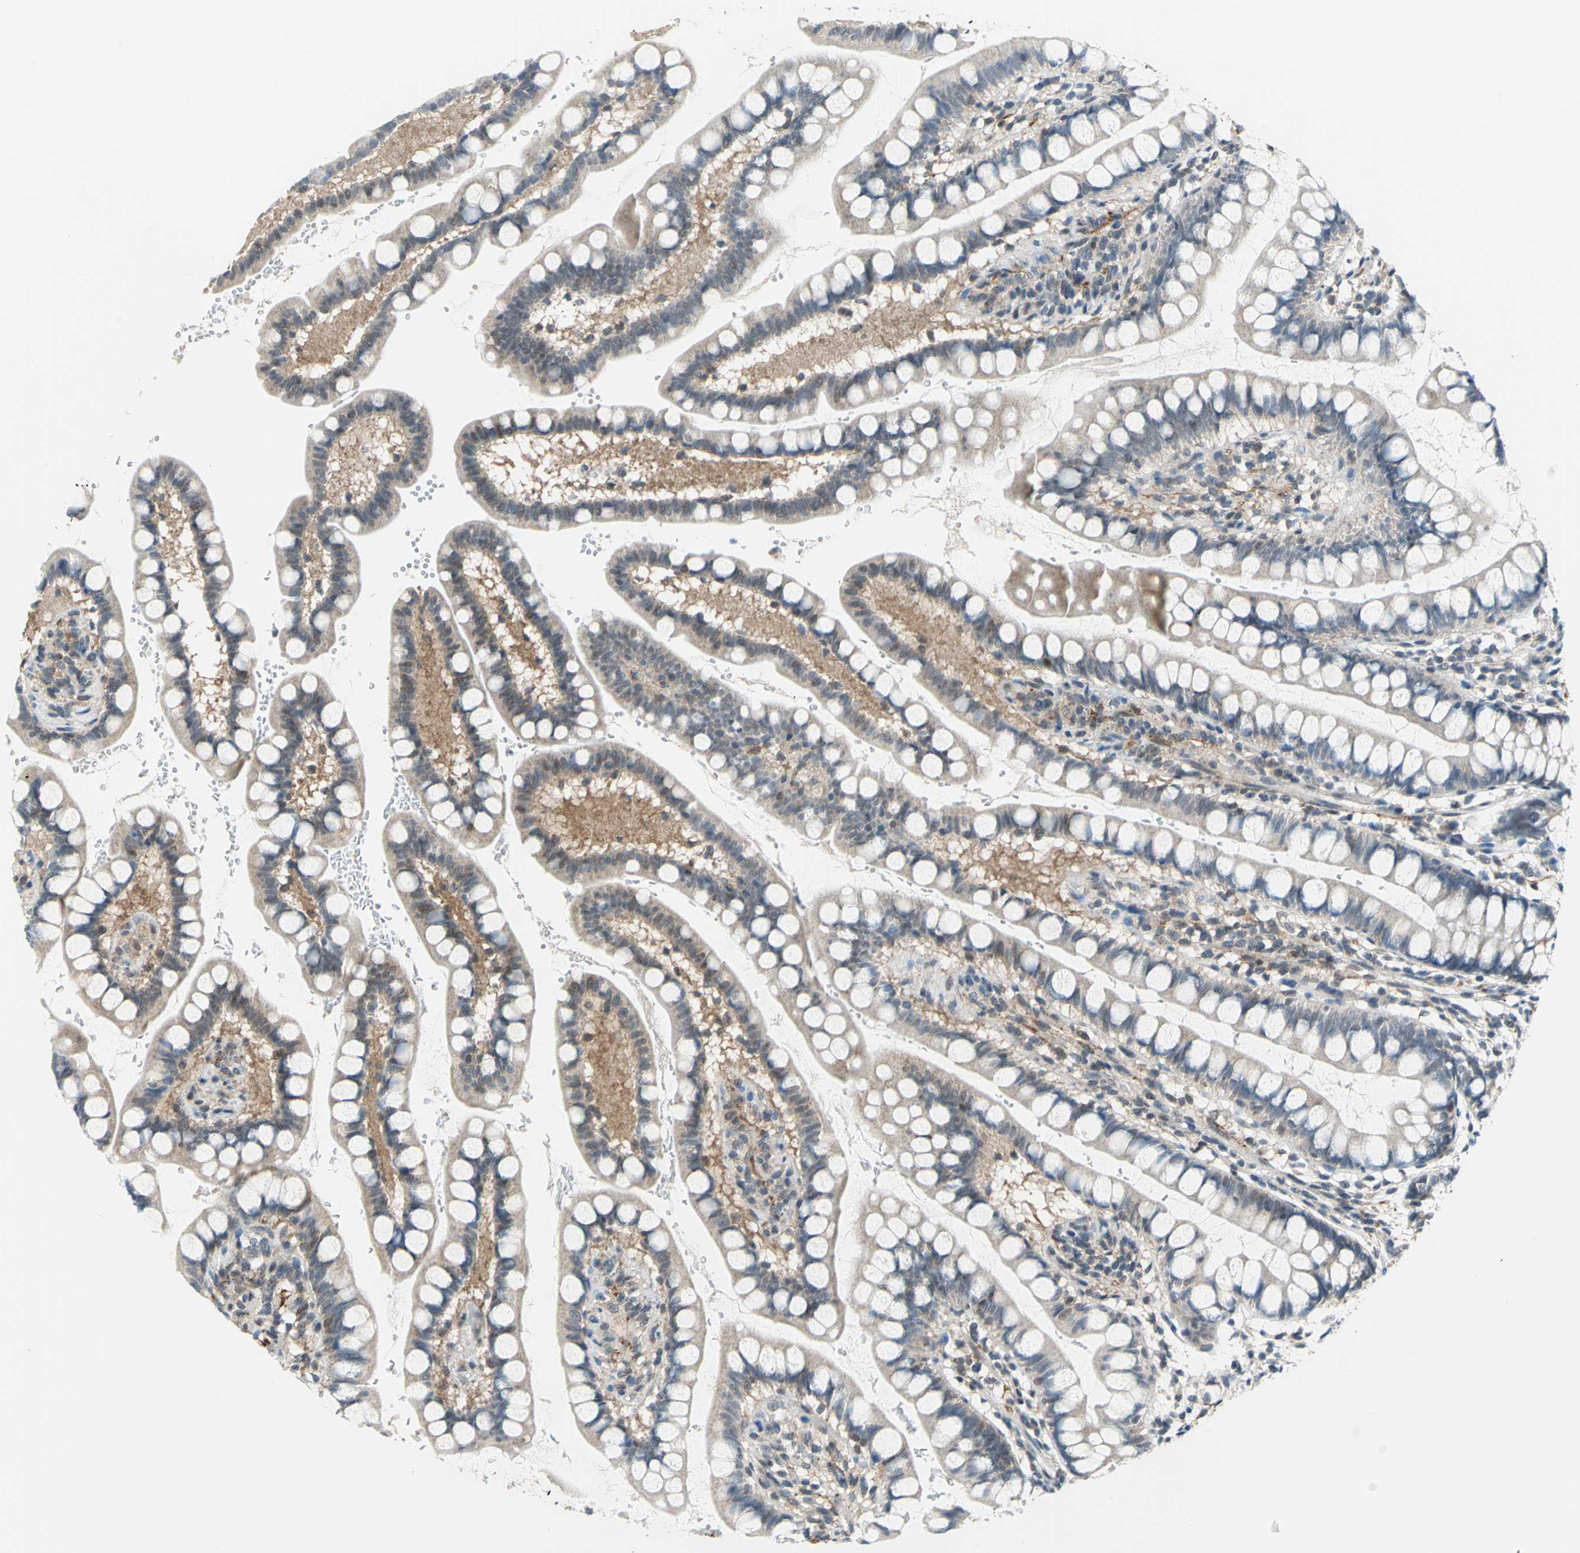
{"staining": {"intensity": "weak", "quantity": "25%-75%", "location": "cytoplasmic/membranous"}, "tissue": "small intestine", "cell_type": "Glandular cells", "image_type": "normal", "snomed": [{"axis": "morphology", "description": "Normal tissue, NOS"}, {"axis": "topography", "description": "Small intestine"}], "caption": "Approximately 25%-75% of glandular cells in normal human small intestine exhibit weak cytoplasmic/membranous protein staining as visualized by brown immunohistochemical staining.", "gene": "PIN1", "patient": {"sex": "female", "age": 58}}